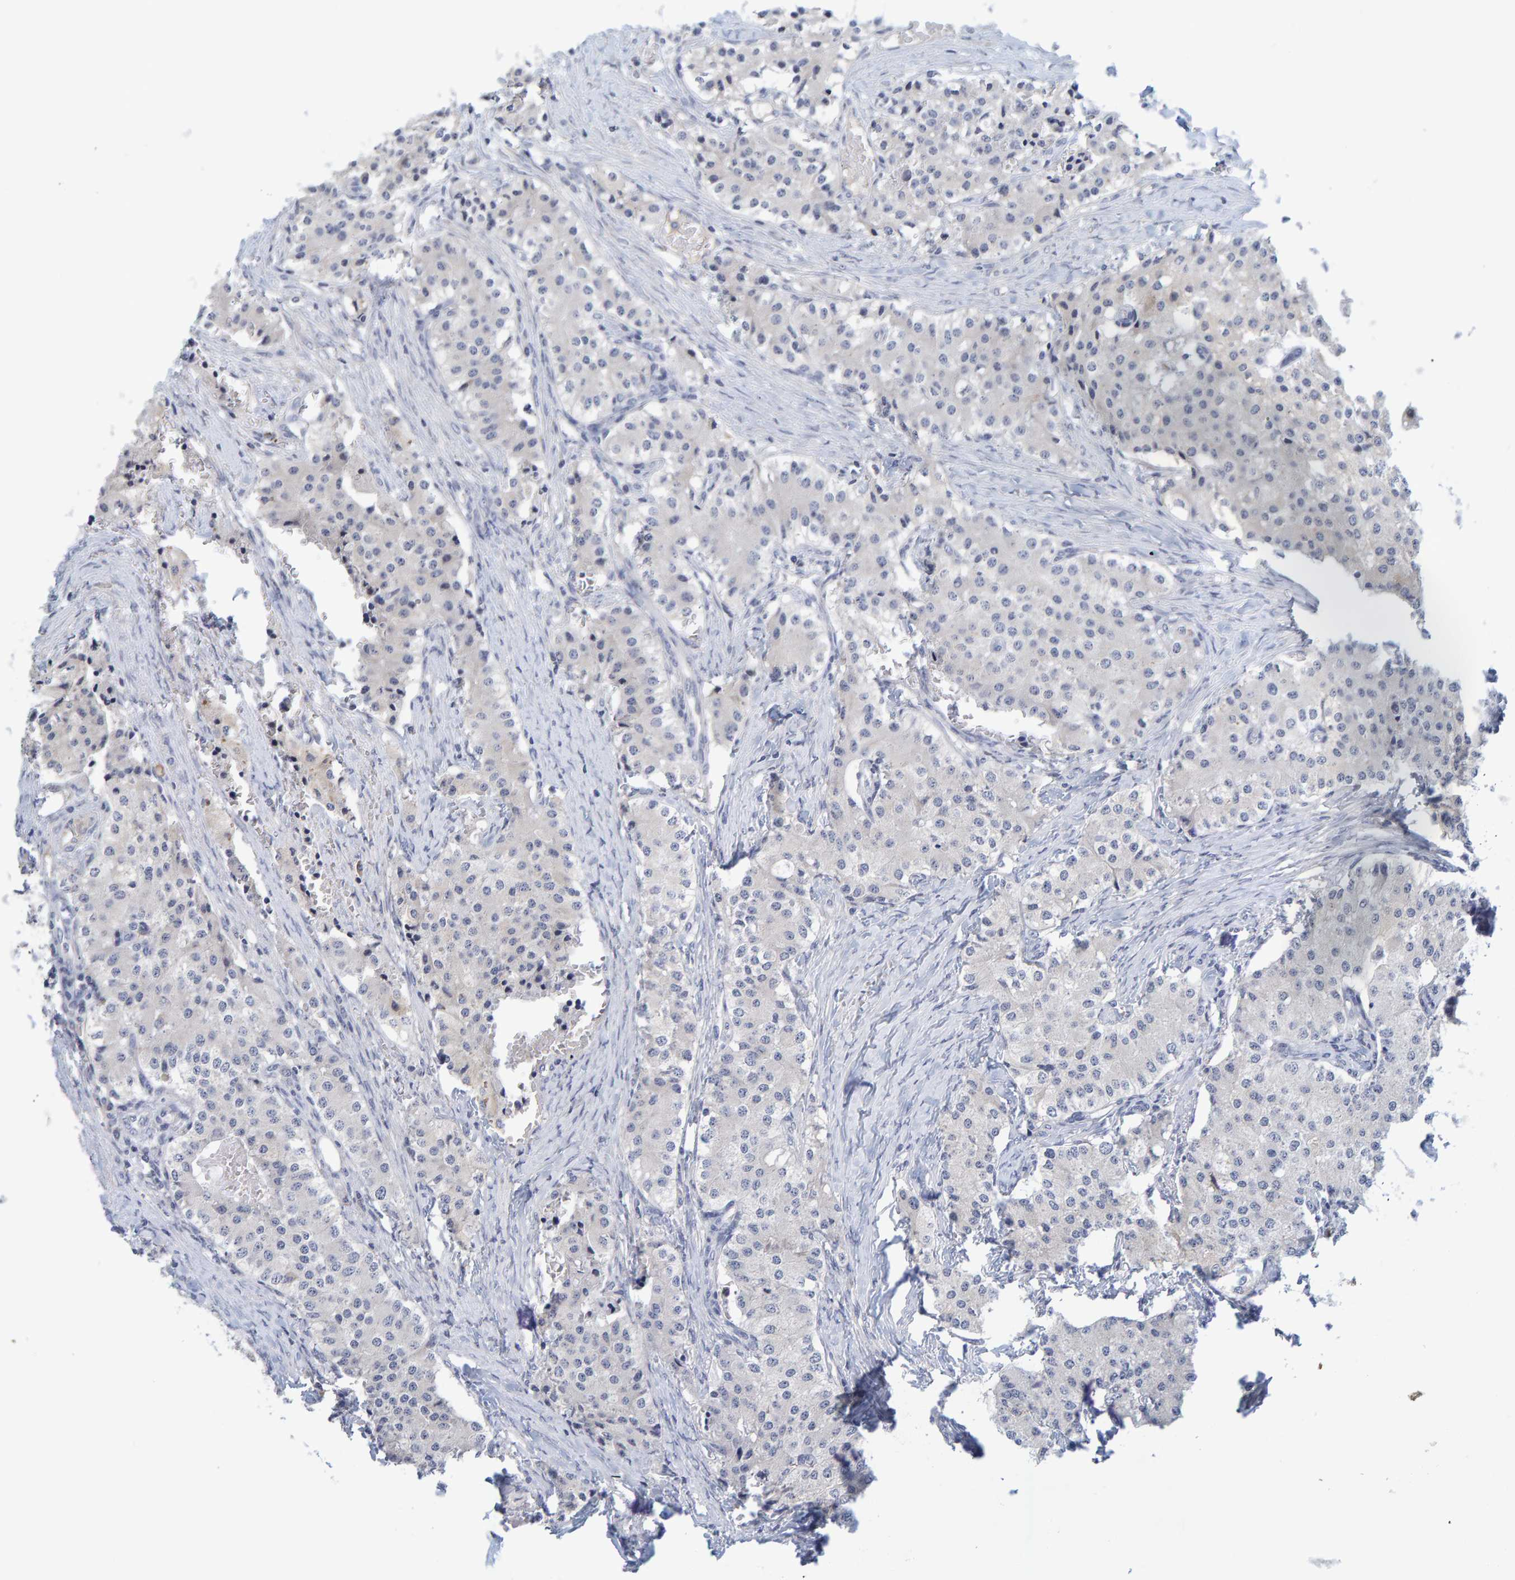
{"staining": {"intensity": "negative", "quantity": "none", "location": "none"}, "tissue": "carcinoid", "cell_type": "Tumor cells", "image_type": "cancer", "snomed": [{"axis": "morphology", "description": "Carcinoid, malignant, NOS"}, {"axis": "topography", "description": "Colon"}], "caption": "This is an IHC micrograph of carcinoid. There is no positivity in tumor cells.", "gene": "ZNF77", "patient": {"sex": "female", "age": 52}}